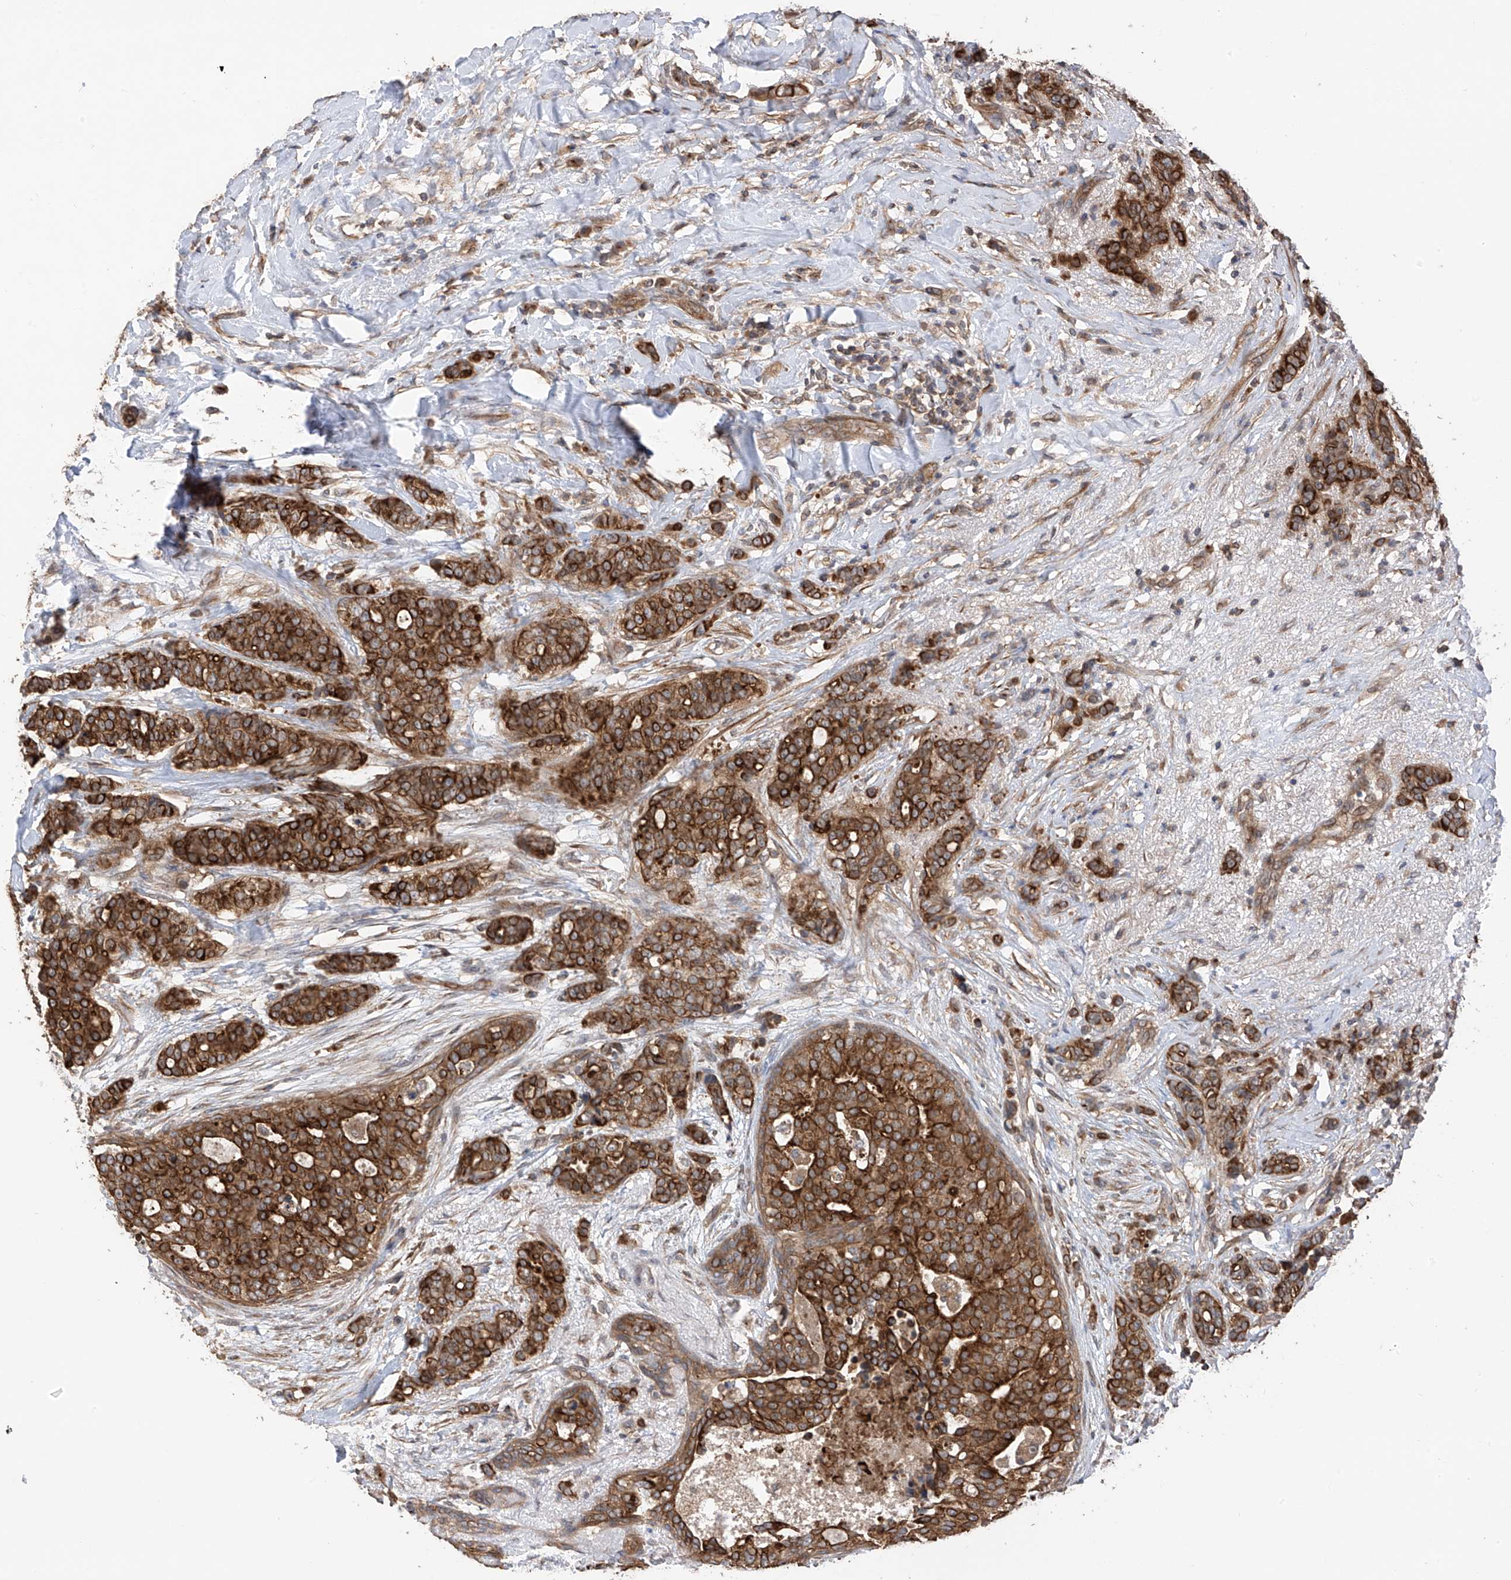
{"staining": {"intensity": "strong", "quantity": ">75%", "location": "cytoplasmic/membranous"}, "tissue": "breast cancer", "cell_type": "Tumor cells", "image_type": "cancer", "snomed": [{"axis": "morphology", "description": "Lobular carcinoma"}, {"axis": "topography", "description": "Breast"}], "caption": "The micrograph displays a brown stain indicating the presence of a protein in the cytoplasmic/membranous of tumor cells in breast cancer. The staining was performed using DAB (3,3'-diaminobenzidine) to visualize the protein expression in brown, while the nuclei were stained in blue with hematoxylin (Magnification: 20x).", "gene": "RPAIN", "patient": {"sex": "female", "age": 51}}